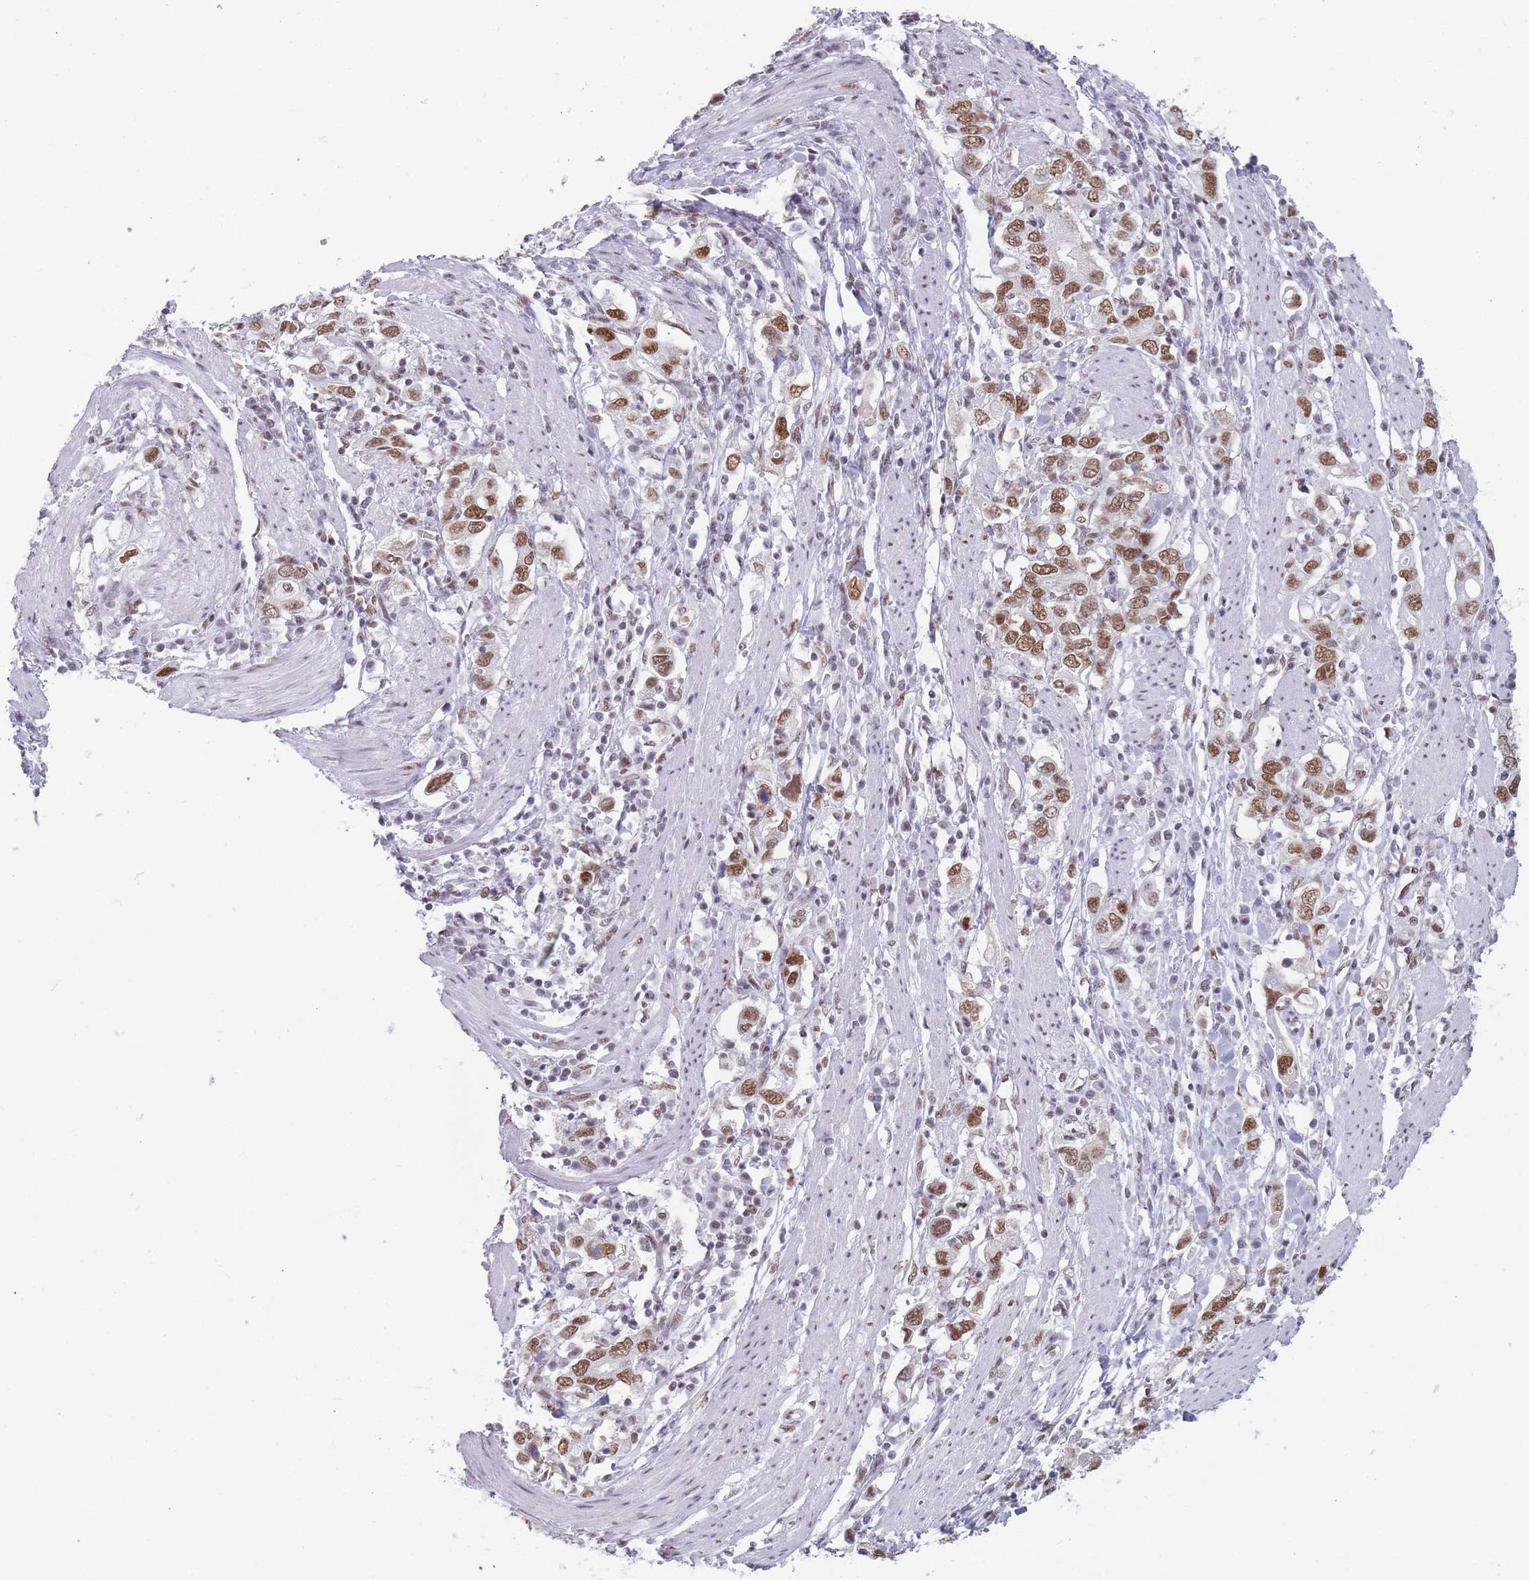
{"staining": {"intensity": "moderate", "quantity": ">75%", "location": "nuclear"}, "tissue": "stomach cancer", "cell_type": "Tumor cells", "image_type": "cancer", "snomed": [{"axis": "morphology", "description": "Adenocarcinoma, NOS"}, {"axis": "topography", "description": "Stomach, upper"}, {"axis": "topography", "description": "Stomach"}], "caption": "This histopathology image exhibits stomach cancer (adenocarcinoma) stained with immunohistochemistry to label a protein in brown. The nuclear of tumor cells show moderate positivity for the protein. Nuclei are counter-stained blue.", "gene": "HNRNPUL1", "patient": {"sex": "male", "age": 62}}